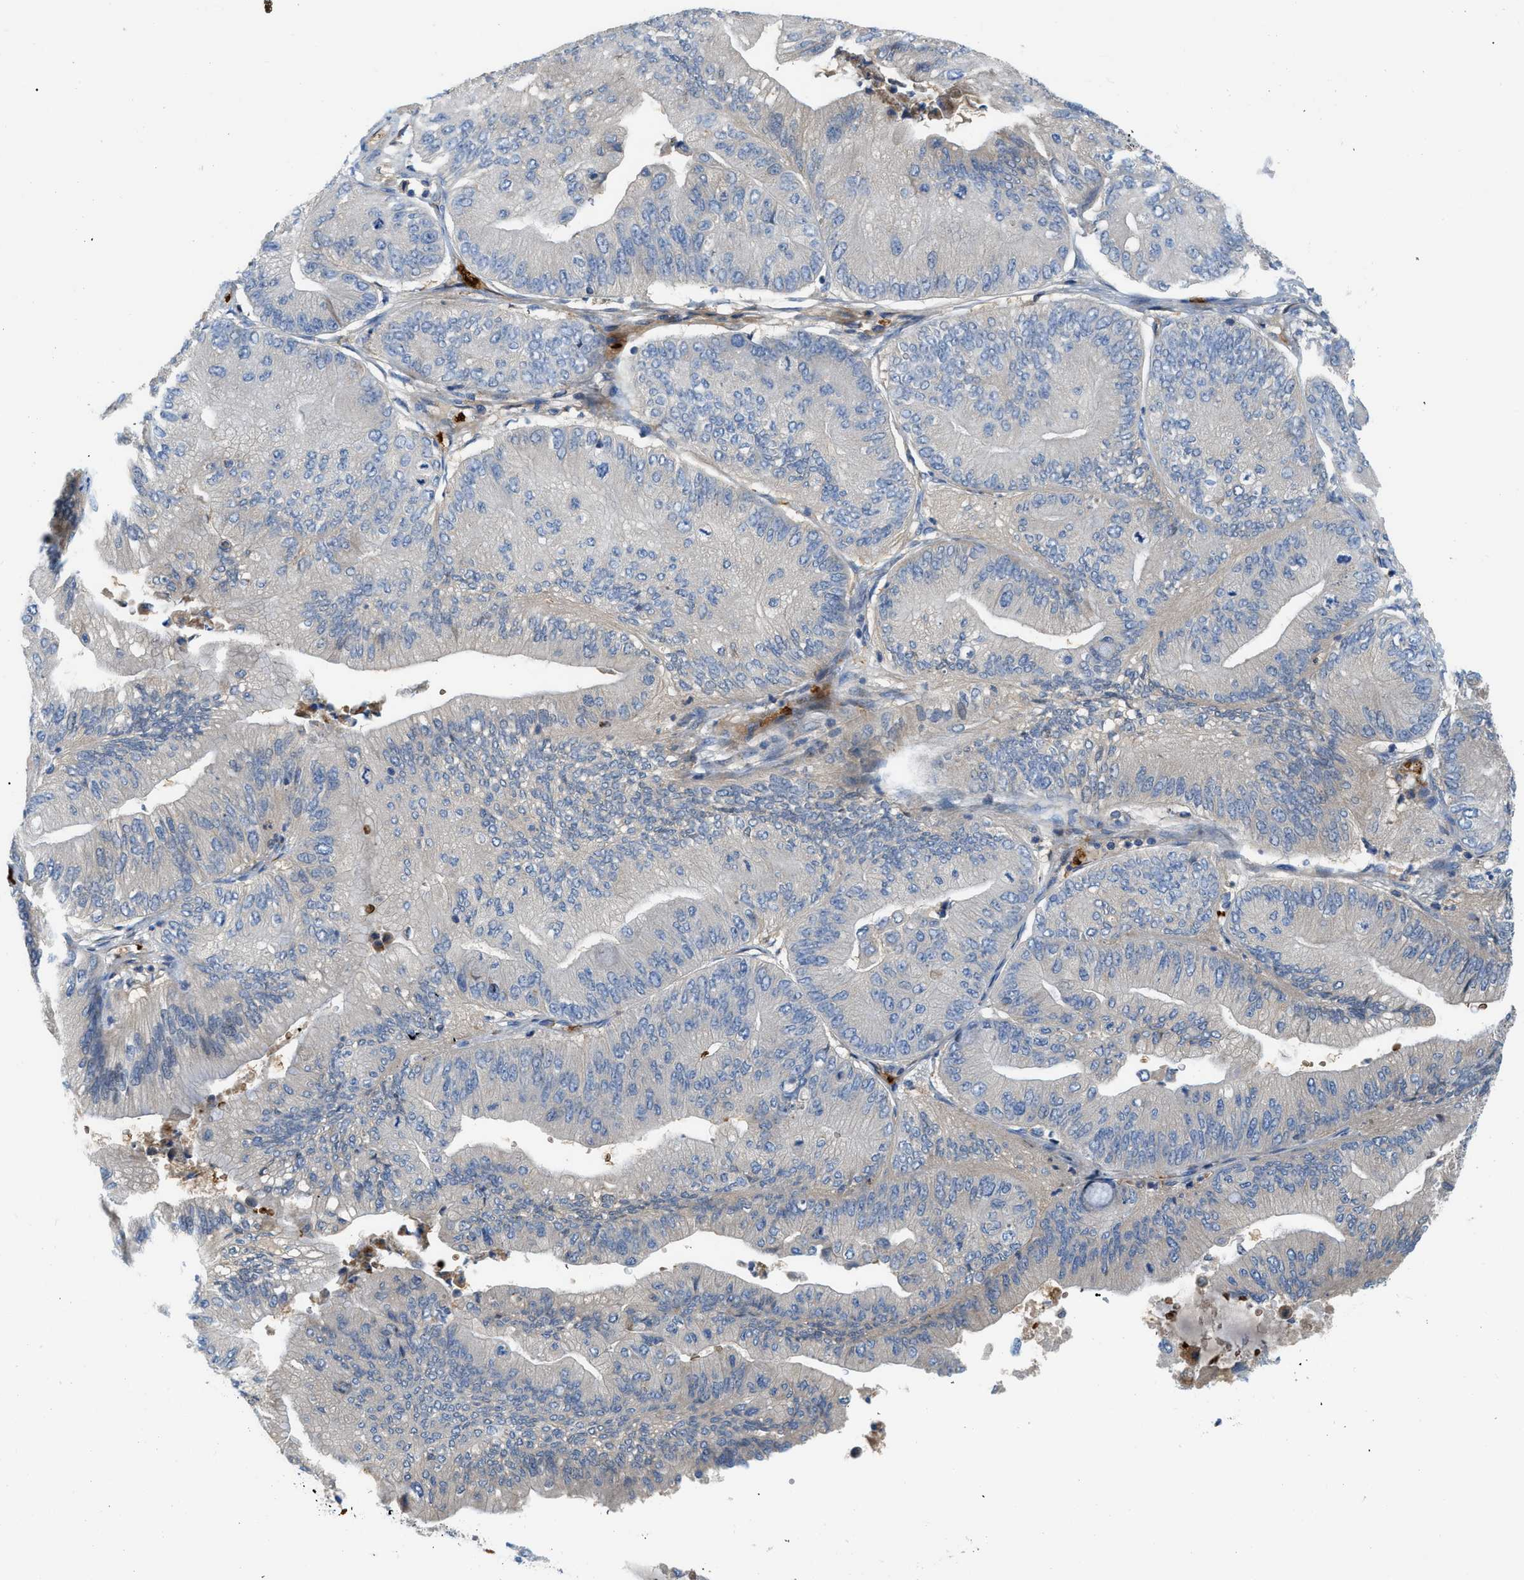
{"staining": {"intensity": "negative", "quantity": "none", "location": "none"}, "tissue": "ovarian cancer", "cell_type": "Tumor cells", "image_type": "cancer", "snomed": [{"axis": "morphology", "description": "Cystadenocarcinoma, mucinous, NOS"}, {"axis": "topography", "description": "Ovary"}], "caption": "DAB (3,3'-diaminobenzidine) immunohistochemical staining of human ovarian mucinous cystadenocarcinoma shows no significant staining in tumor cells.", "gene": "ZNF831", "patient": {"sex": "female", "age": 61}}